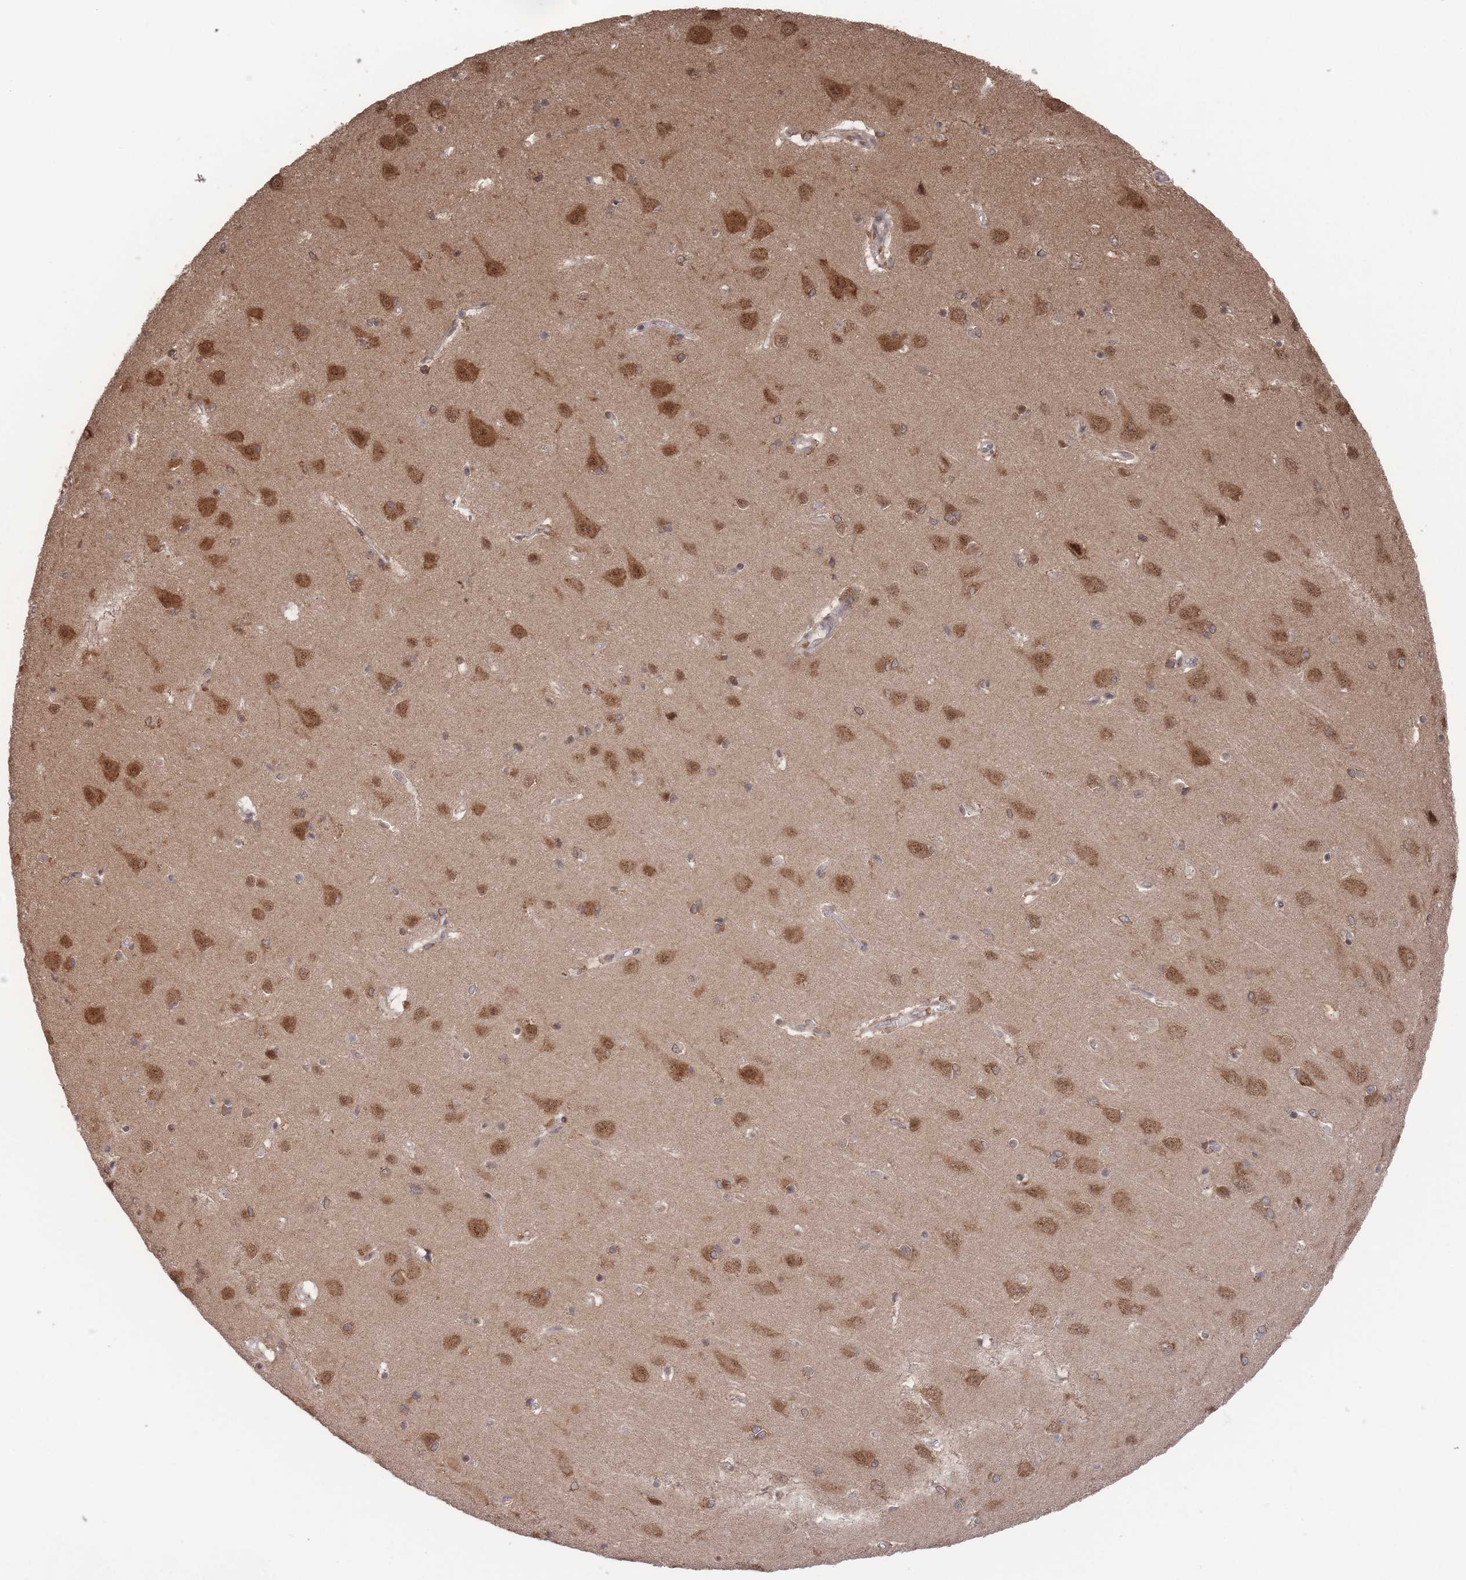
{"staining": {"intensity": "moderate", "quantity": ">75%", "location": "cytoplasmic/membranous"}, "tissue": "cerebral cortex", "cell_type": "Endothelial cells", "image_type": "normal", "snomed": [{"axis": "morphology", "description": "Normal tissue, NOS"}, {"axis": "topography", "description": "Cerebral cortex"}], "caption": "Immunohistochemical staining of normal cerebral cortex demonstrates moderate cytoplasmic/membranous protein positivity in approximately >75% of endothelial cells.", "gene": "SF3B1", "patient": {"sex": "male", "age": 37}}